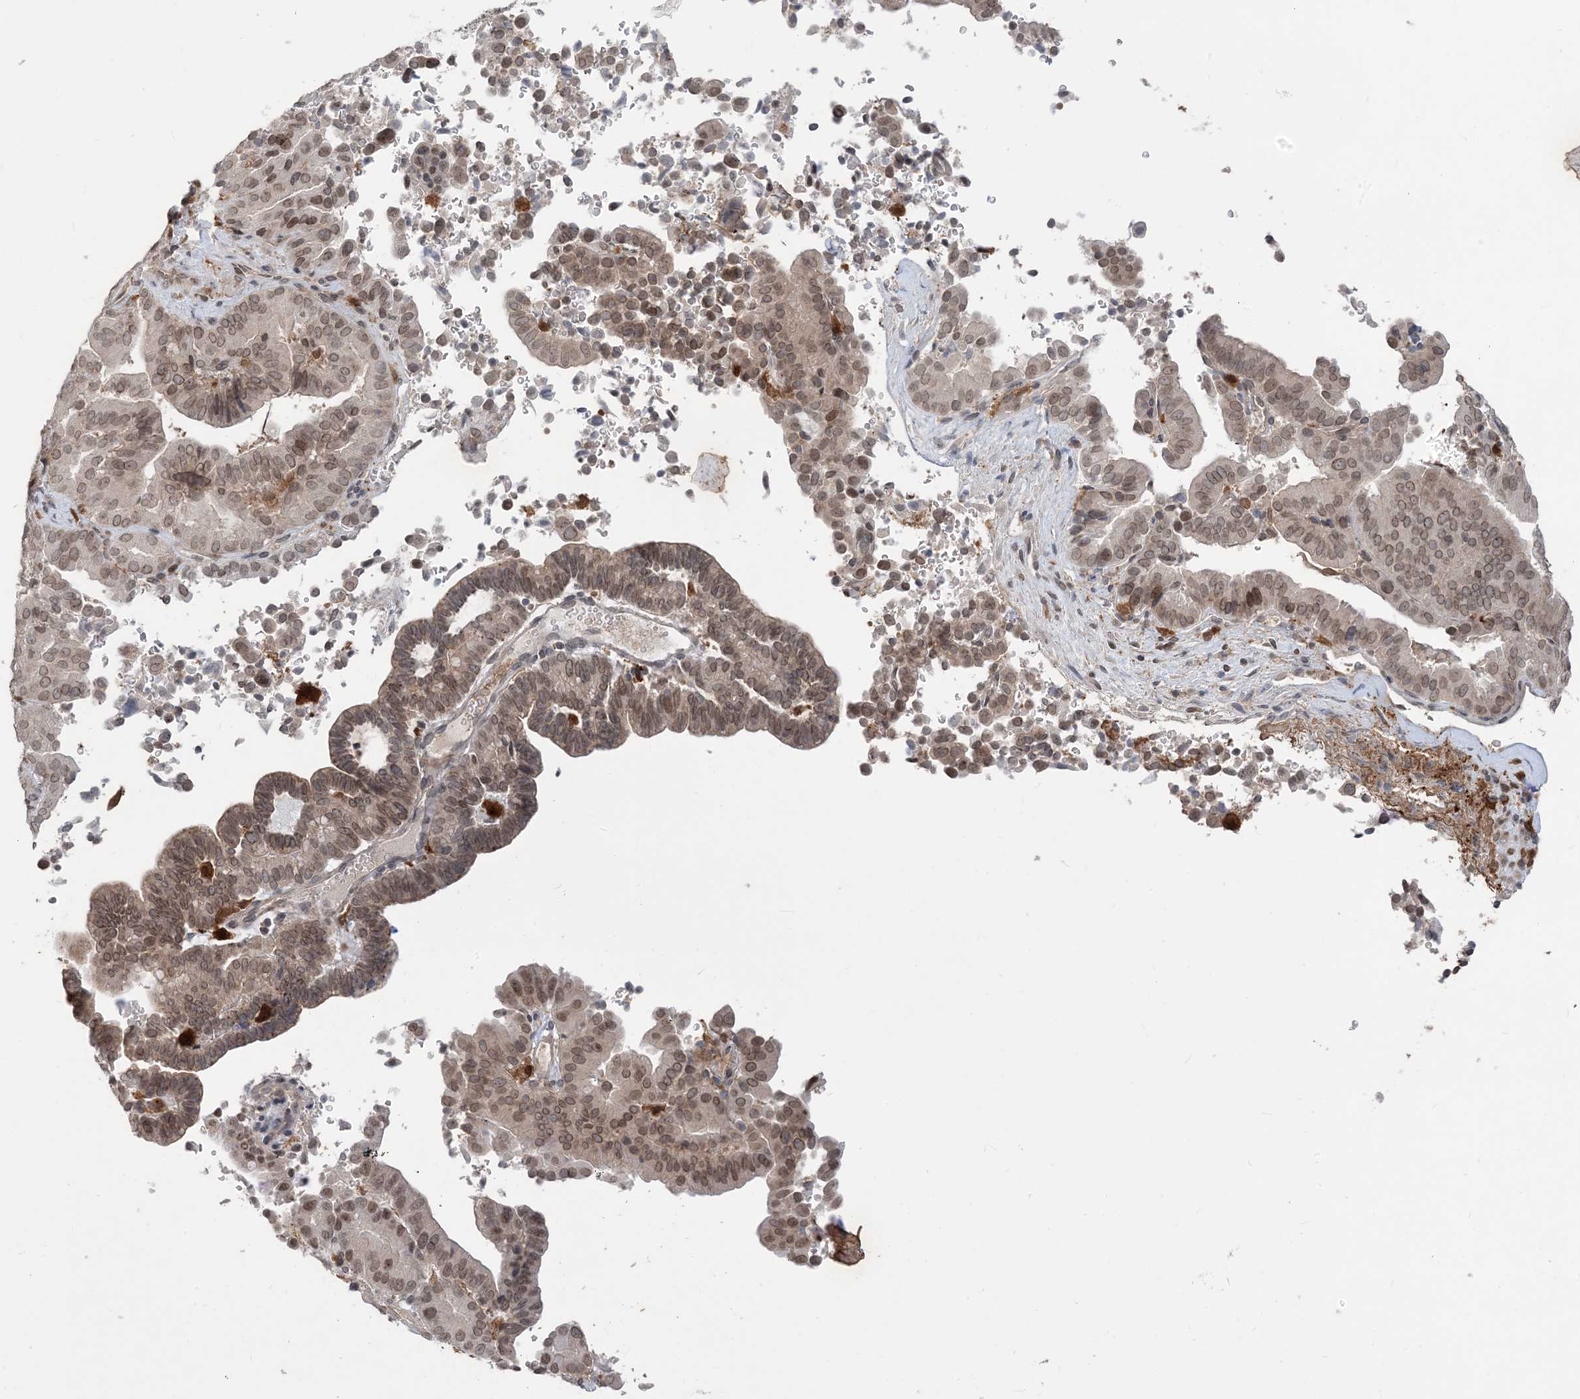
{"staining": {"intensity": "weak", "quantity": ">75%", "location": "cytoplasmic/membranous,nuclear"}, "tissue": "liver cancer", "cell_type": "Tumor cells", "image_type": "cancer", "snomed": [{"axis": "morphology", "description": "Cholangiocarcinoma"}, {"axis": "topography", "description": "Liver"}], "caption": "A brown stain shows weak cytoplasmic/membranous and nuclear expression of a protein in liver cancer tumor cells. The staining was performed using DAB, with brown indicating positive protein expression. Nuclei are stained blue with hematoxylin.", "gene": "NAGK", "patient": {"sex": "female", "age": 75}}